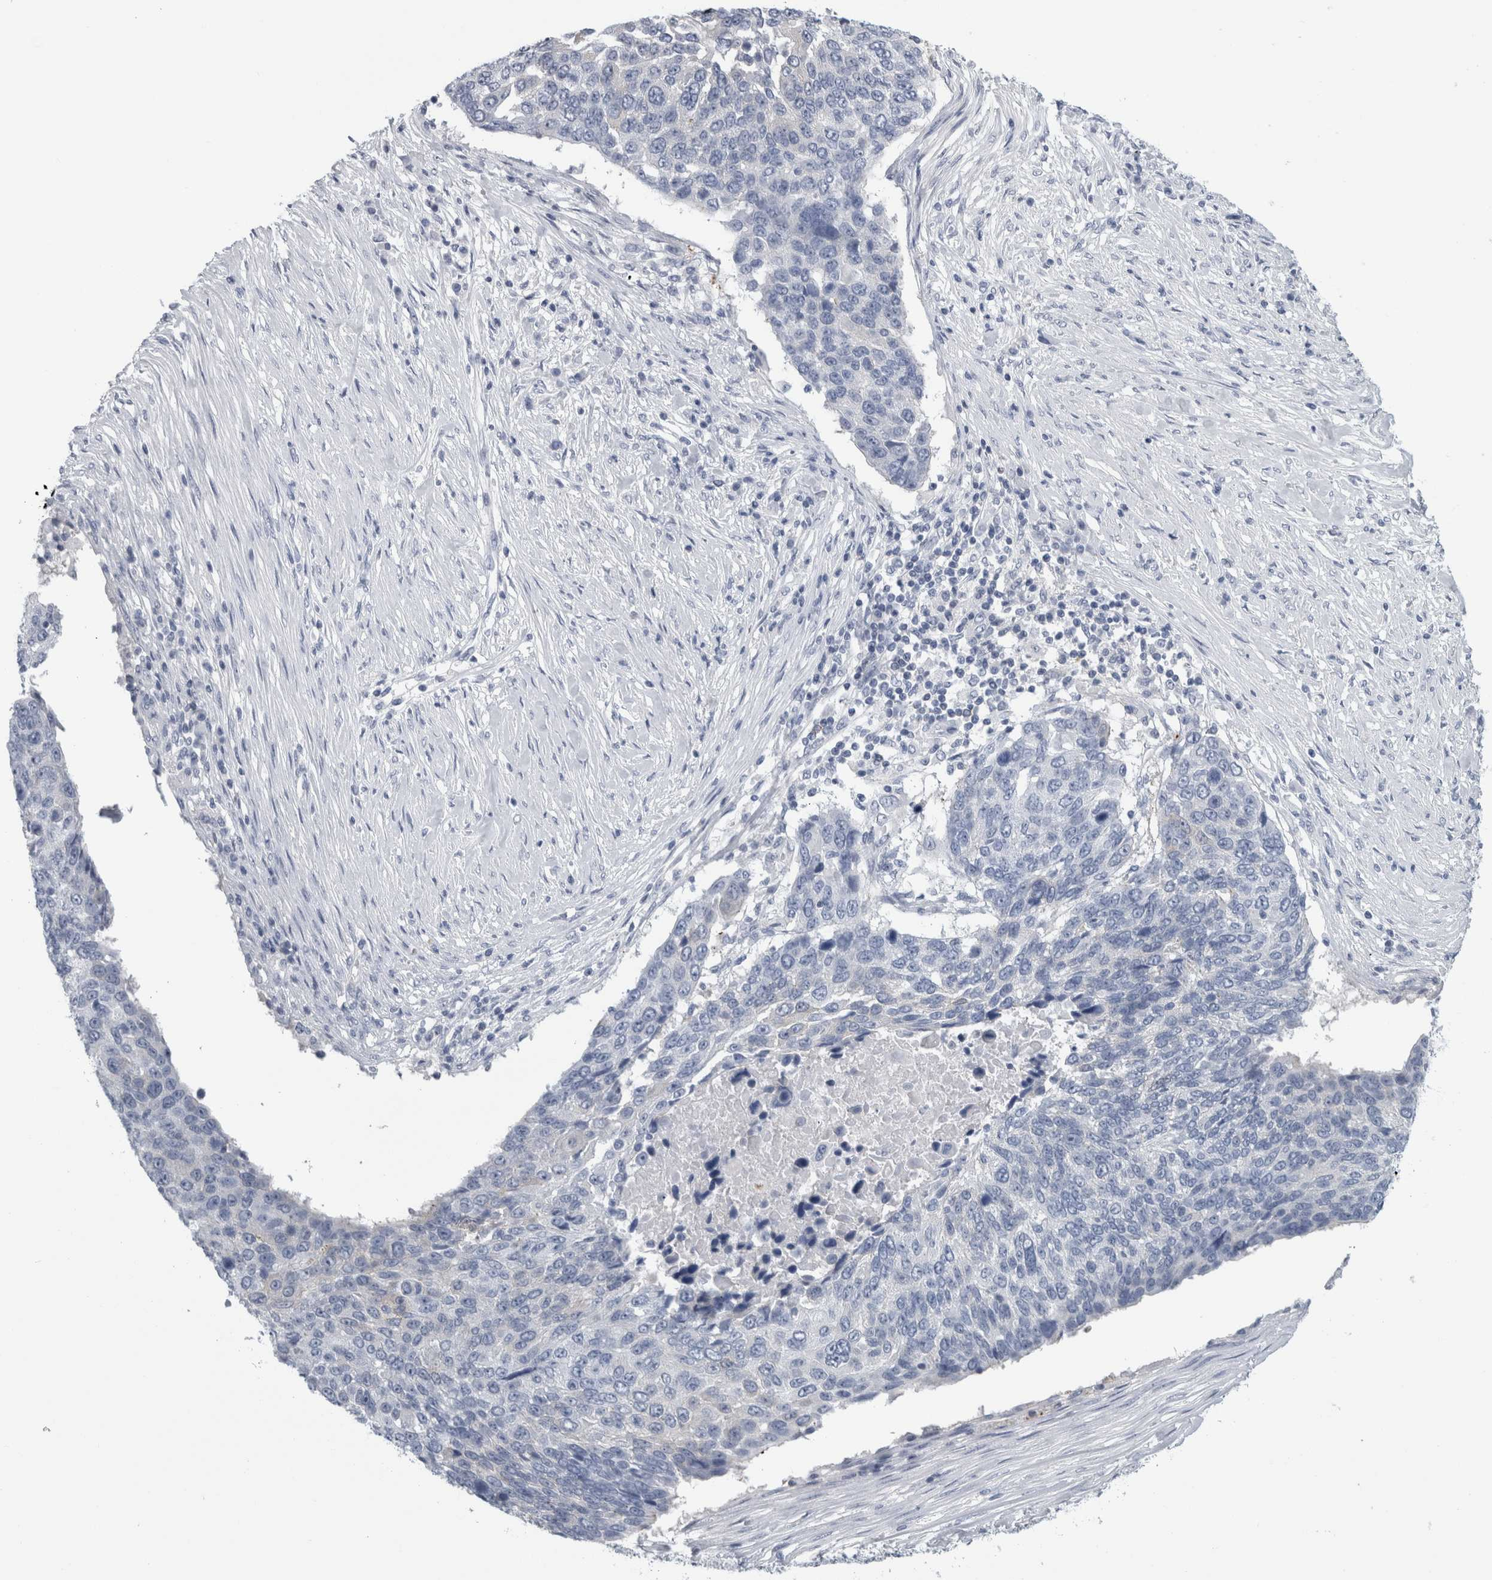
{"staining": {"intensity": "negative", "quantity": "none", "location": "none"}, "tissue": "lung cancer", "cell_type": "Tumor cells", "image_type": "cancer", "snomed": [{"axis": "morphology", "description": "Squamous cell carcinoma, NOS"}, {"axis": "topography", "description": "Lung"}], "caption": "A photomicrograph of squamous cell carcinoma (lung) stained for a protein shows no brown staining in tumor cells.", "gene": "ANKFY1", "patient": {"sex": "male", "age": 66}}